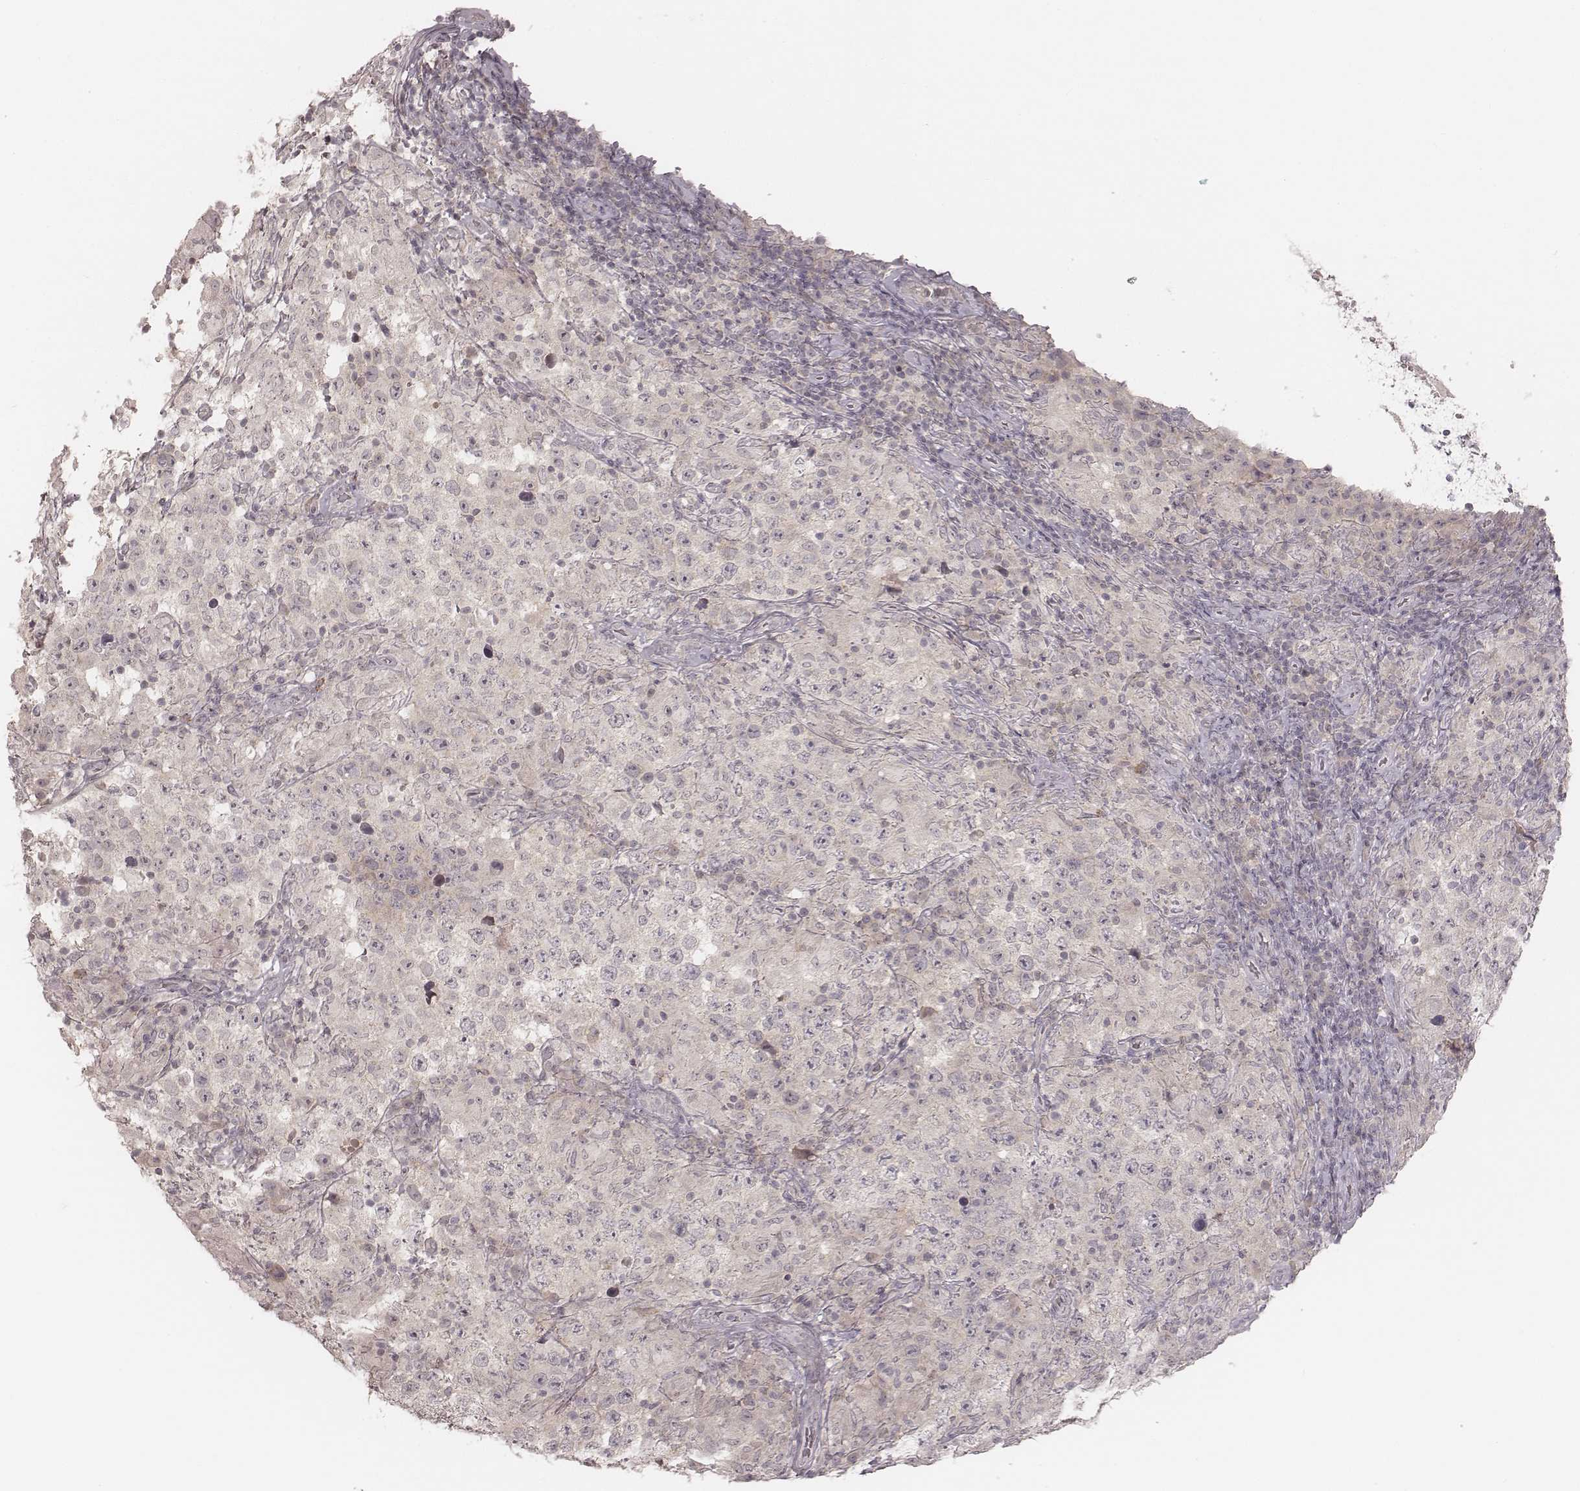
{"staining": {"intensity": "negative", "quantity": "none", "location": "none"}, "tissue": "testis cancer", "cell_type": "Tumor cells", "image_type": "cancer", "snomed": [{"axis": "morphology", "description": "Seminoma, NOS"}, {"axis": "morphology", "description": "Carcinoma, Embryonal, NOS"}, {"axis": "topography", "description": "Testis"}], "caption": "The histopathology image displays no significant positivity in tumor cells of testis seminoma. The staining is performed using DAB (3,3'-diaminobenzidine) brown chromogen with nuclei counter-stained in using hematoxylin.", "gene": "ACACB", "patient": {"sex": "male", "age": 41}}